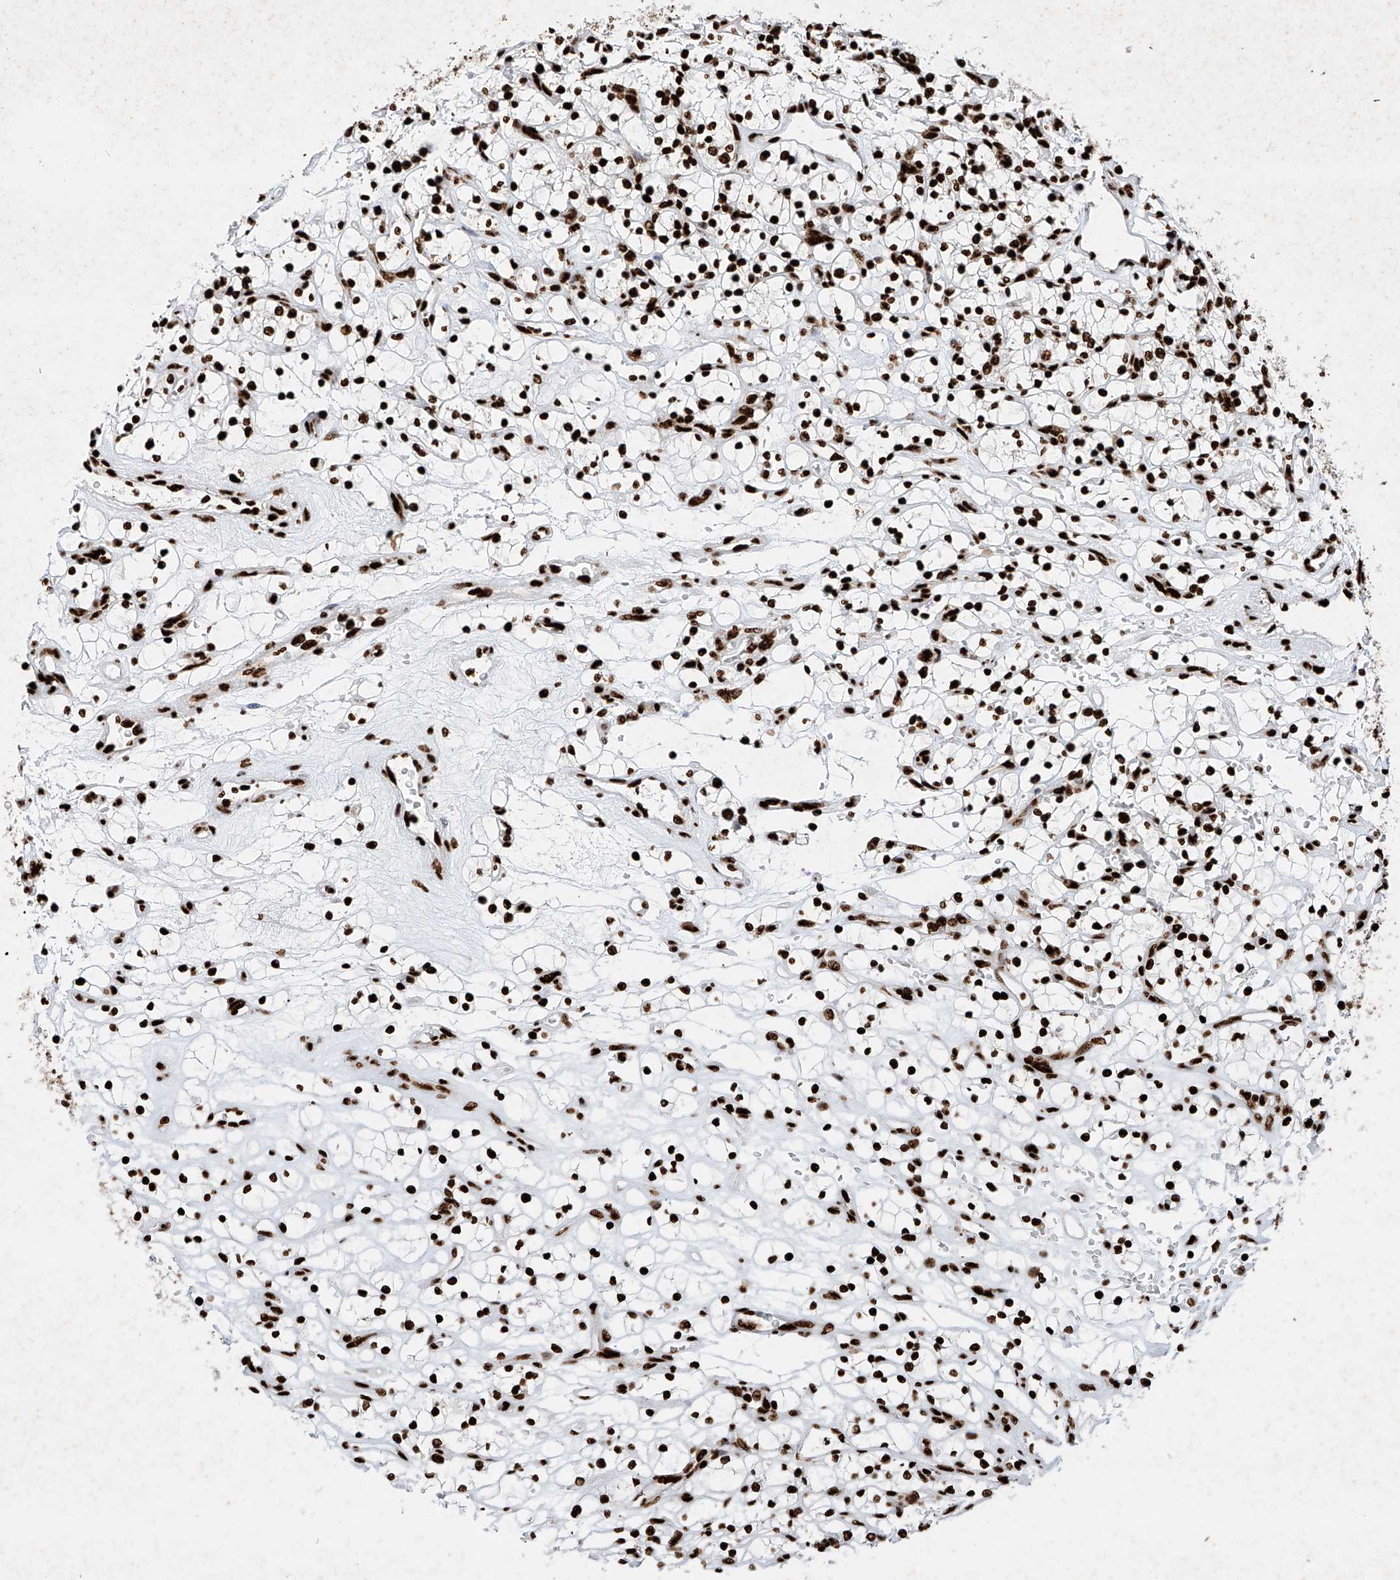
{"staining": {"intensity": "strong", "quantity": ">75%", "location": "nuclear"}, "tissue": "renal cancer", "cell_type": "Tumor cells", "image_type": "cancer", "snomed": [{"axis": "morphology", "description": "Adenocarcinoma, NOS"}, {"axis": "topography", "description": "Kidney"}], "caption": "Tumor cells display high levels of strong nuclear expression in approximately >75% of cells in adenocarcinoma (renal). The staining was performed using DAB, with brown indicating positive protein expression. Nuclei are stained blue with hematoxylin.", "gene": "SRSF6", "patient": {"sex": "female", "age": 69}}